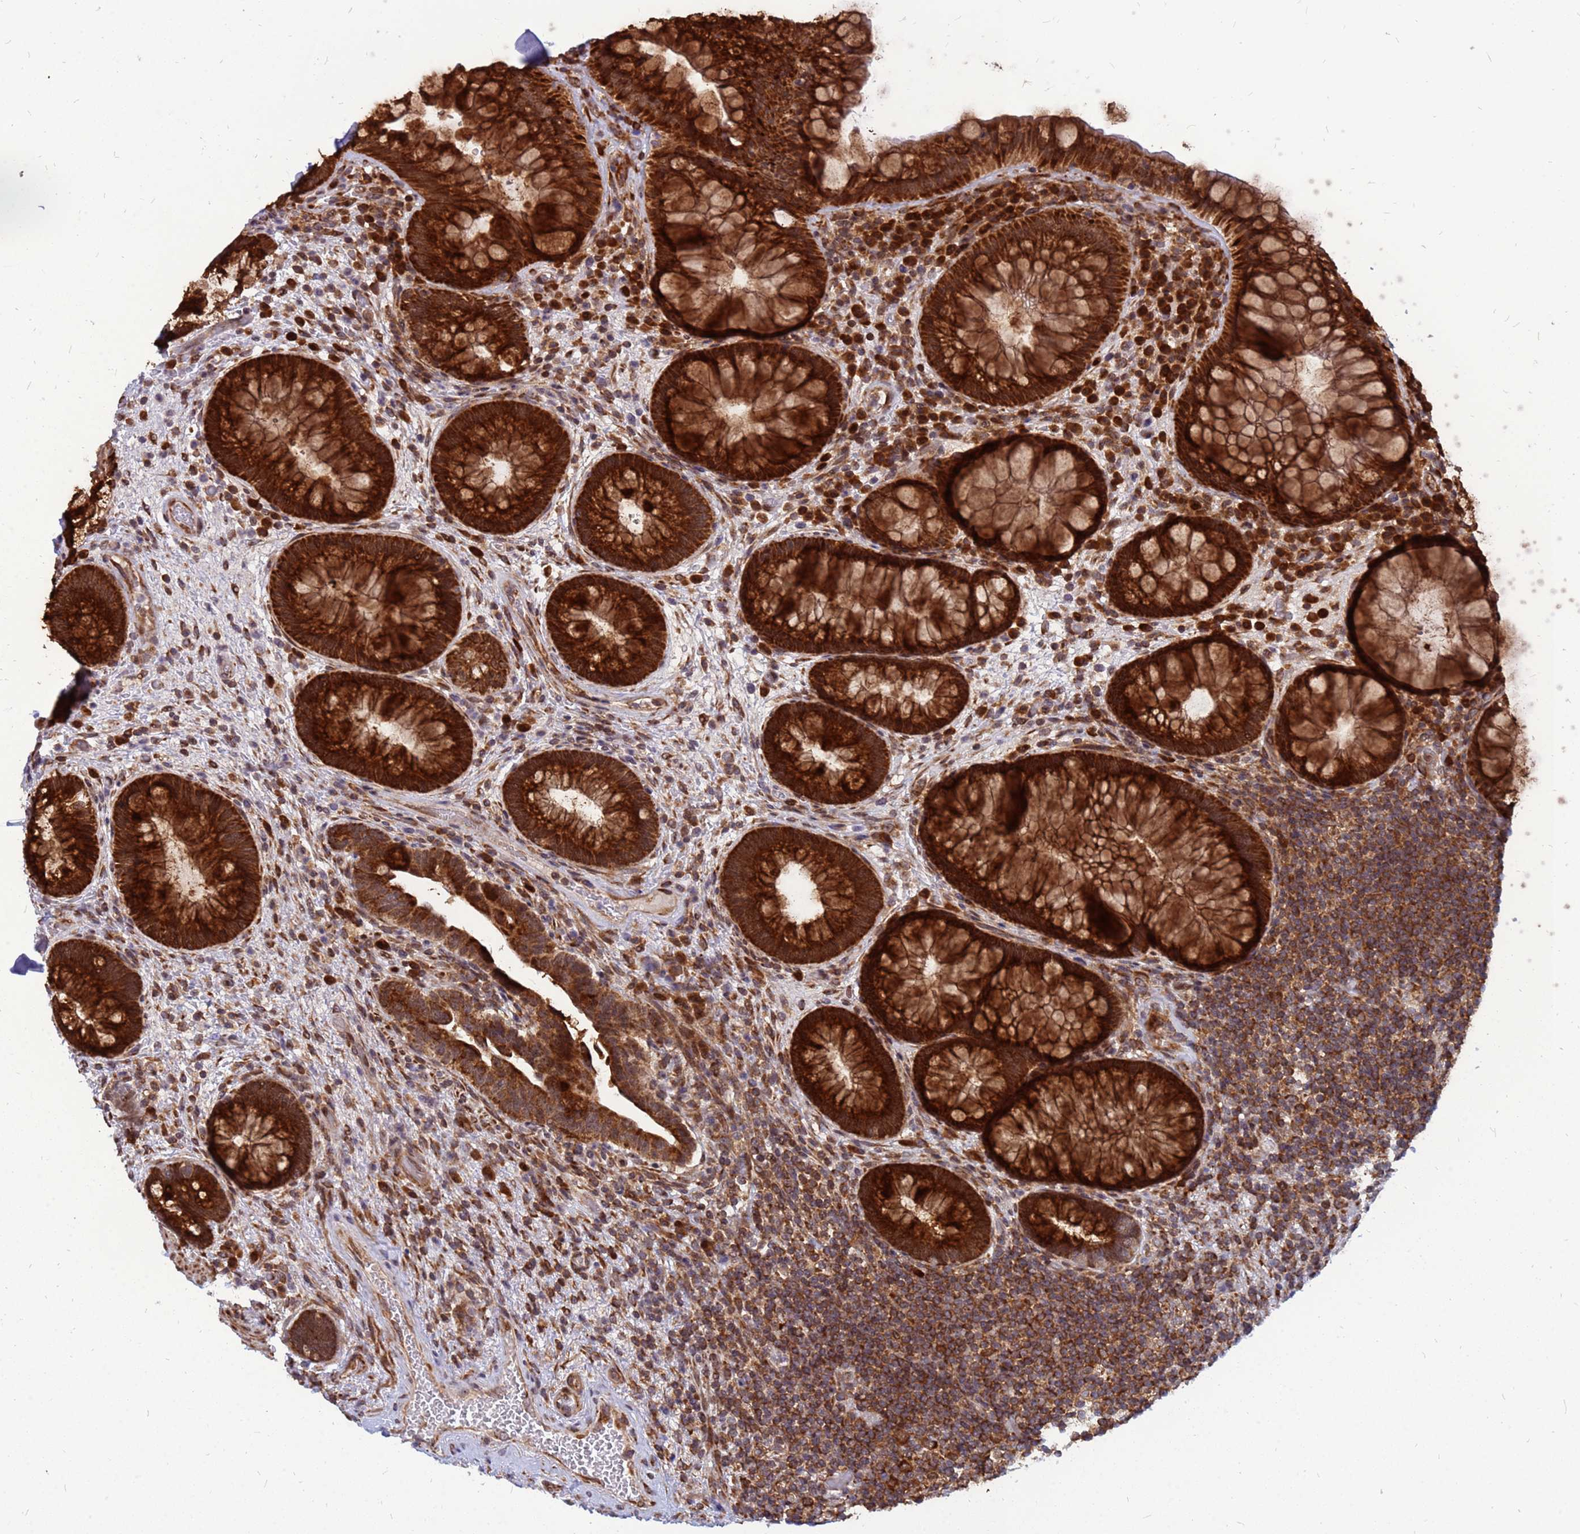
{"staining": {"intensity": "strong", "quantity": ">75%", "location": "cytoplasmic/membranous"}, "tissue": "rectum", "cell_type": "Glandular cells", "image_type": "normal", "snomed": [{"axis": "morphology", "description": "Normal tissue, NOS"}, {"axis": "topography", "description": "Rectum"}], "caption": "Immunohistochemical staining of benign human rectum demonstrates strong cytoplasmic/membranous protein expression in approximately >75% of glandular cells.", "gene": "RPL8", "patient": {"sex": "male", "age": 51}}